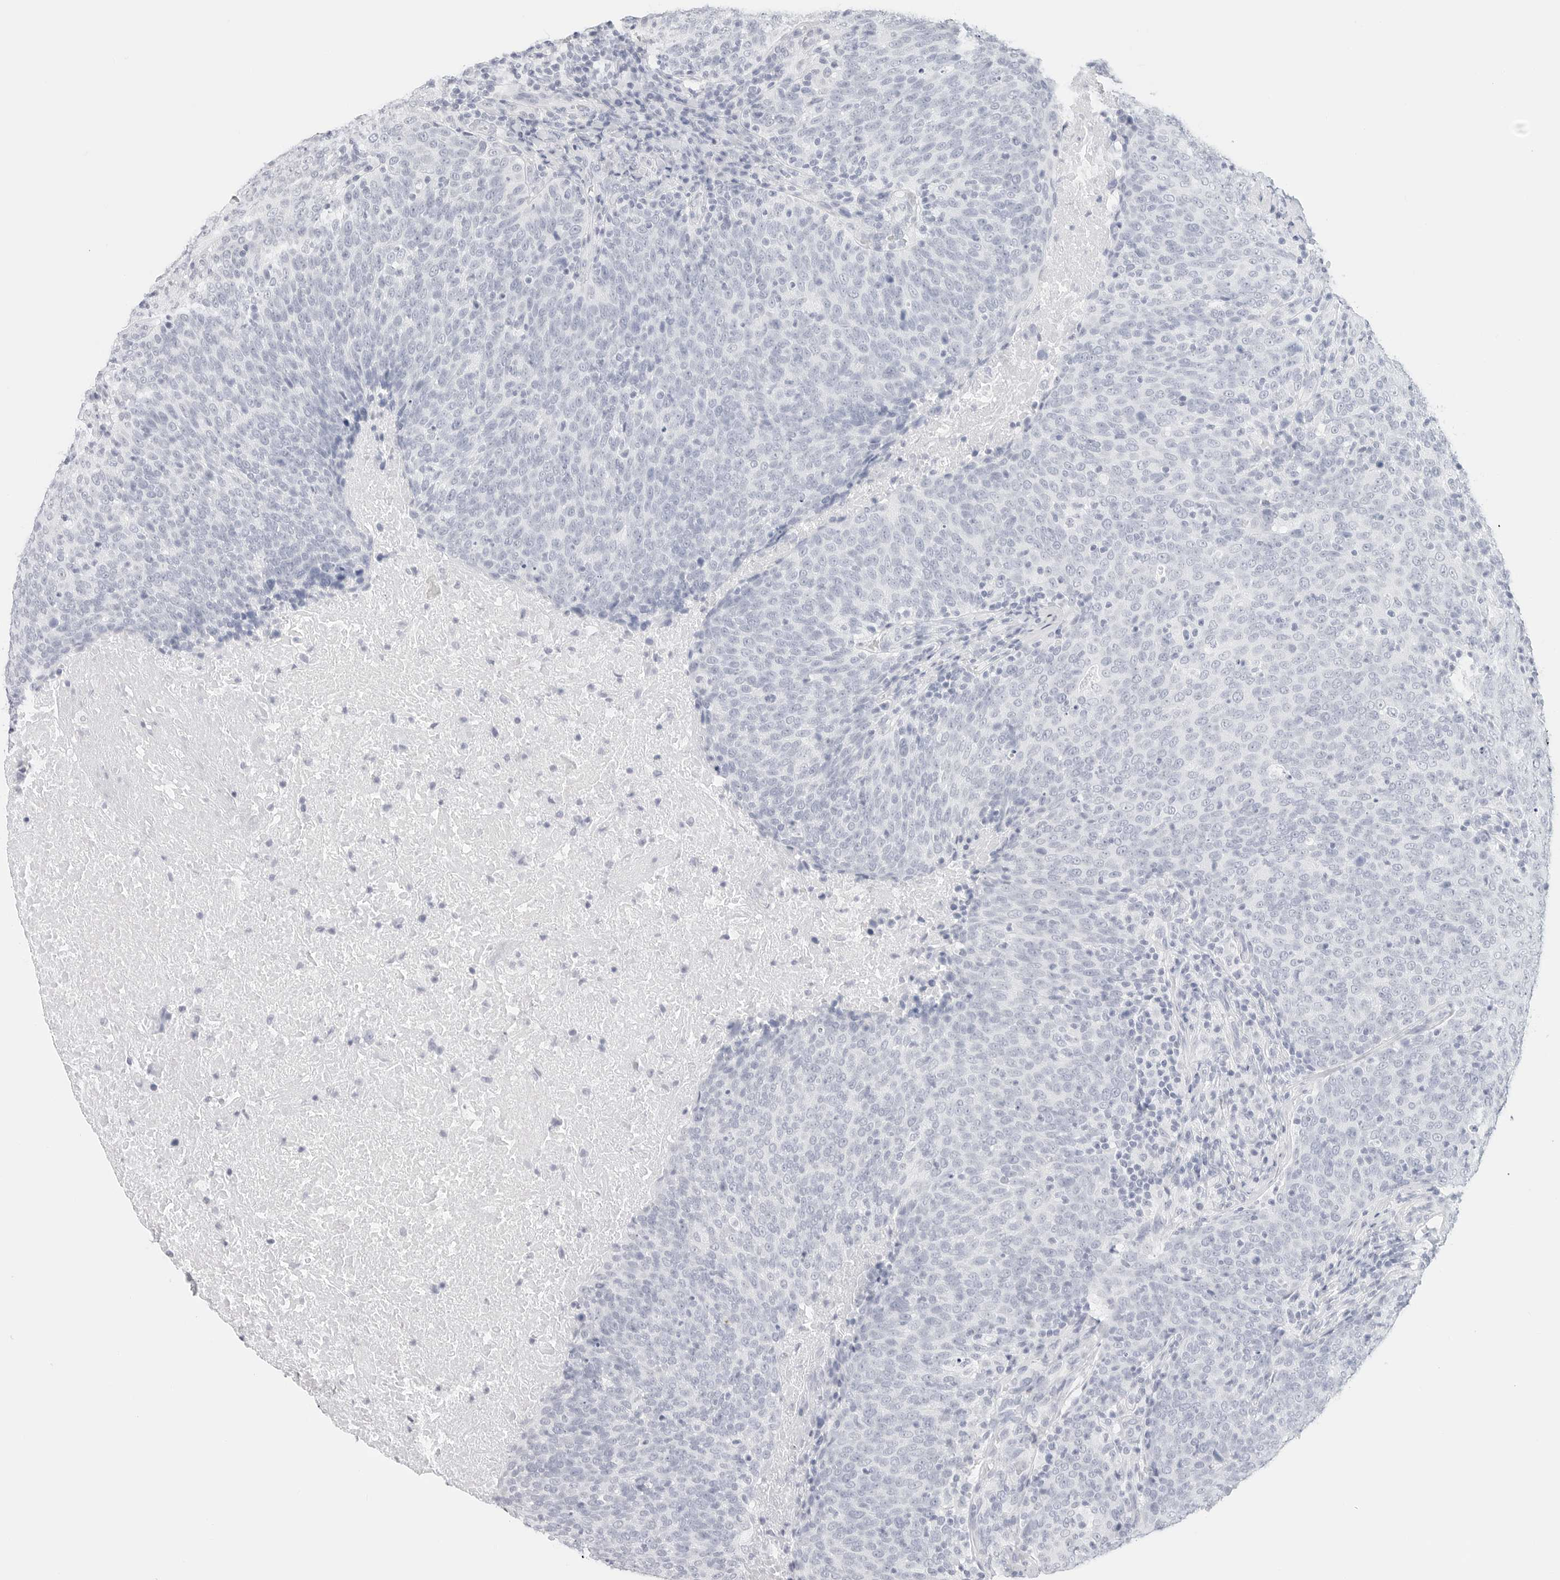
{"staining": {"intensity": "negative", "quantity": "none", "location": "none"}, "tissue": "head and neck cancer", "cell_type": "Tumor cells", "image_type": "cancer", "snomed": [{"axis": "morphology", "description": "Squamous cell carcinoma, NOS"}, {"axis": "morphology", "description": "Squamous cell carcinoma, metastatic, NOS"}, {"axis": "topography", "description": "Lymph node"}, {"axis": "topography", "description": "Head-Neck"}], "caption": "The photomicrograph displays no staining of tumor cells in head and neck cancer (metastatic squamous cell carcinoma). (DAB (3,3'-diaminobenzidine) IHC with hematoxylin counter stain).", "gene": "TFF2", "patient": {"sex": "male", "age": 62}}